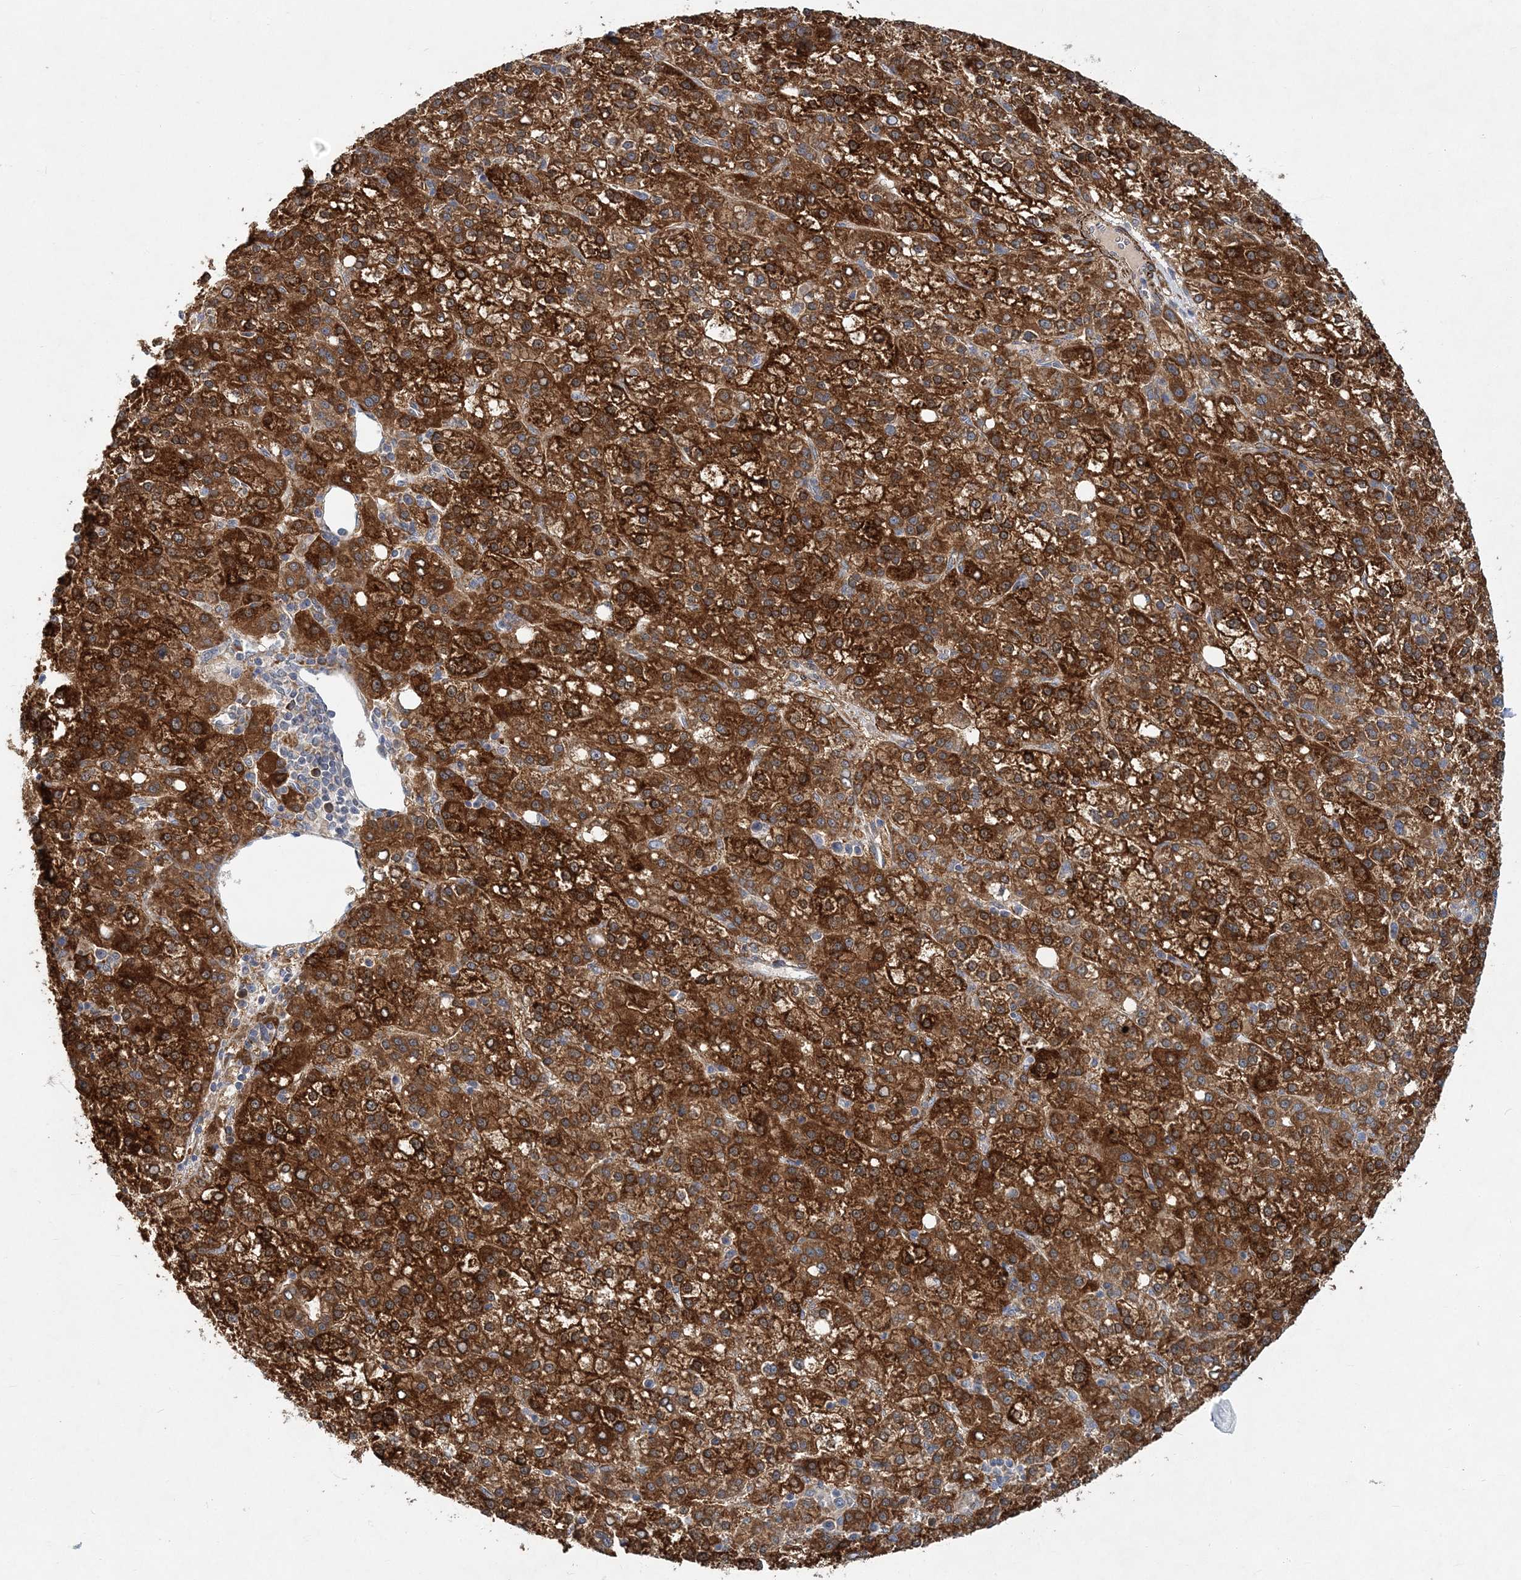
{"staining": {"intensity": "strong", "quantity": ">75%", "location": "cytoplasmic/membranous"}, "tissue": "liver cancer", "cell_type": "Tumor cells", "image_type": "cancer", "snomed": [{"axis": "morphology", "description": "Carcinoma, Hepatocellular, NOS"}, {"axis": "topography", "description": "Liver"}], "caption": "Approximately >75% of tumor cells in human liver cancer display strong cytoplasmic/membranous protein staining as visualized by brown immunohistochemical staining.", "gene": "NBAS", "patient": {"sex": "female", "age": 58}}